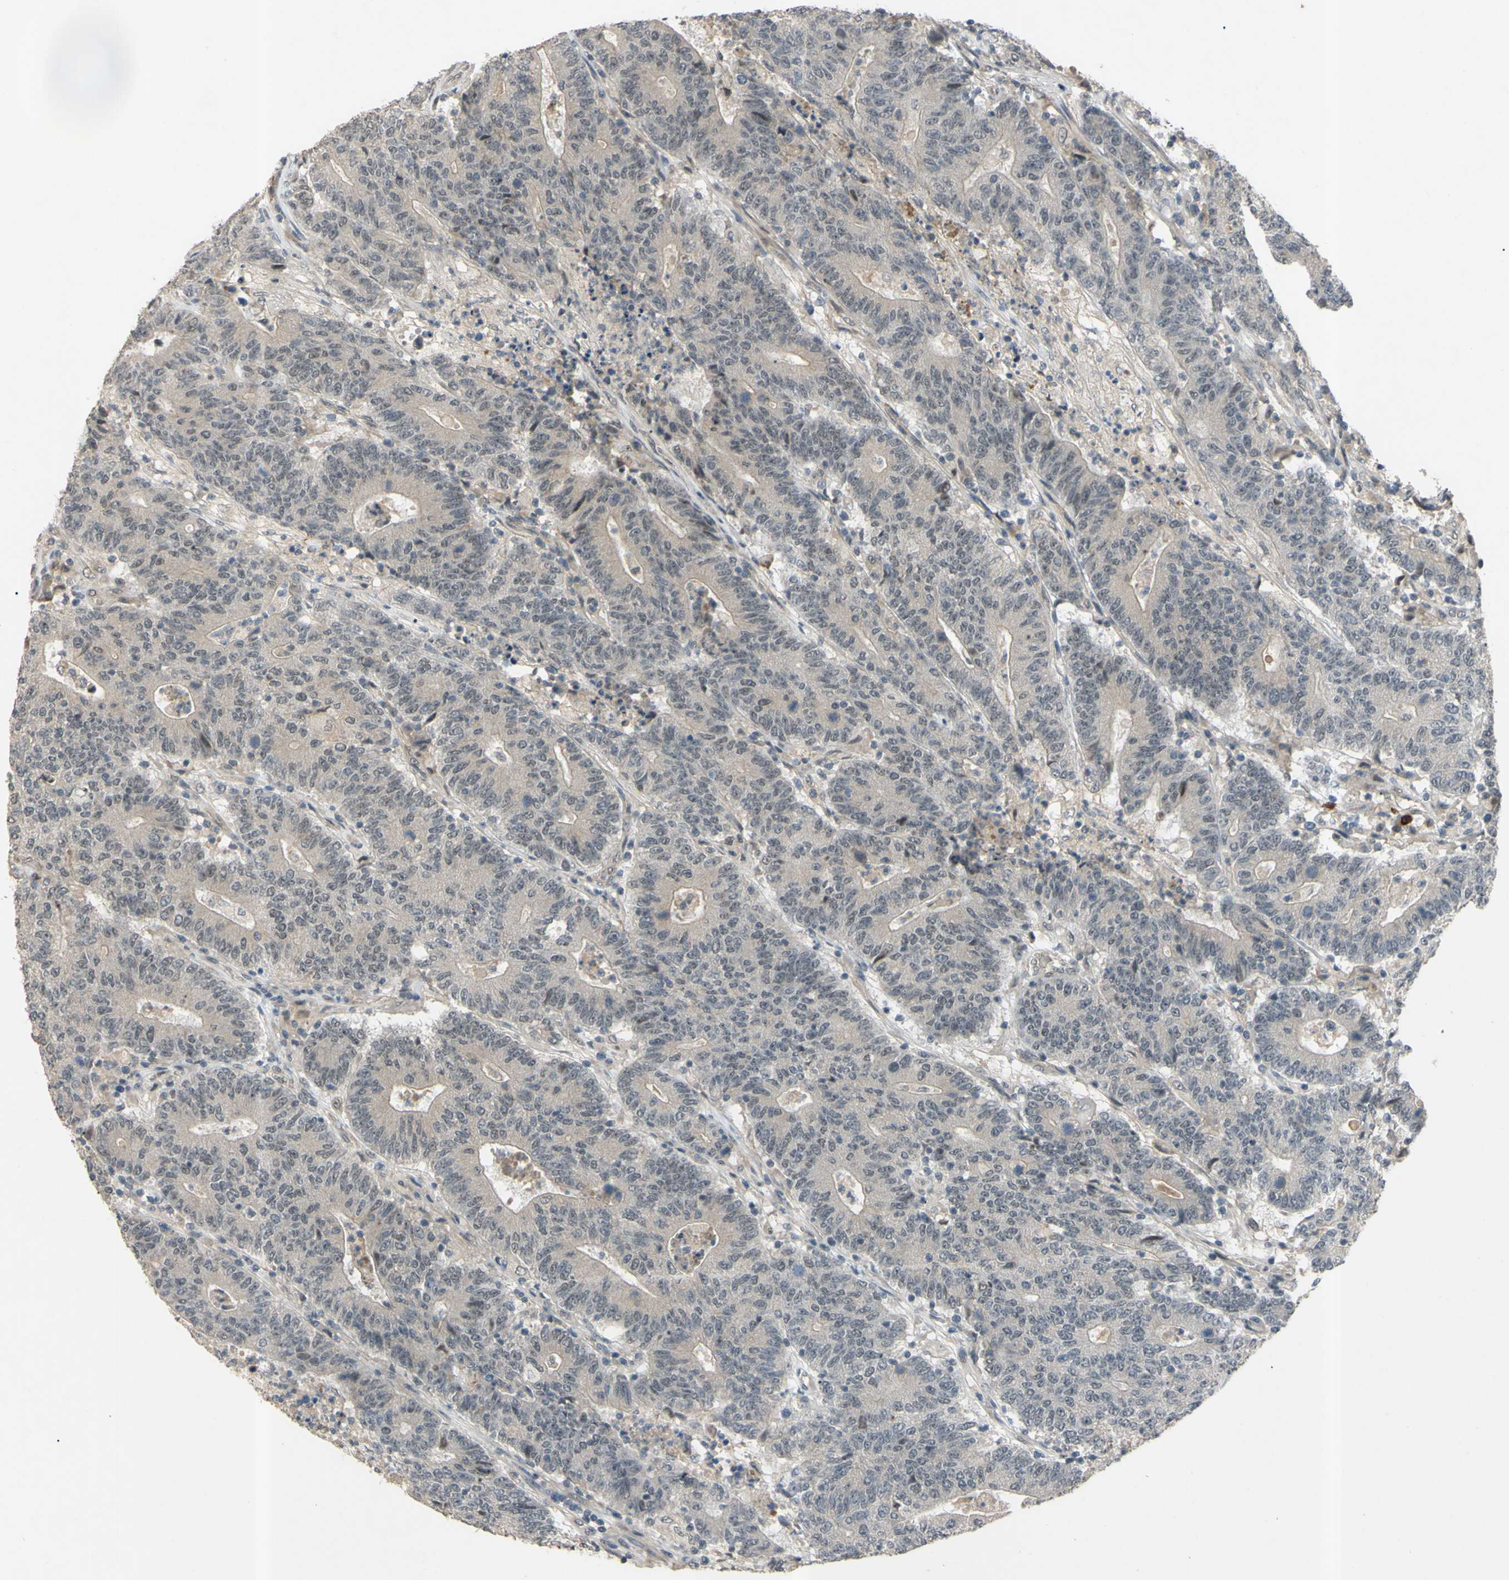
{"staining": {"intensity": "negative", "quantity": "none", "location": "none"}, "tissue": "colorectal cancer", "cell_type": "Tumor cells", "image_type": "cancer", "snomed": [{"axis": "morphology", "description": "Normal tissue, NOS"}, {"axis": "morphology", "description": "Adenocarcinoma, NOS"}, {"axis": "topography", "description": "Colon"}], "caption": "The image demonstrates no significant positivity in tumor cells of colorectal cancer. (Immunohistochemistry, brightfield microscopy, high magnification).", "gene": "ALK", "patient": {"sex": "female", "age": 75}}